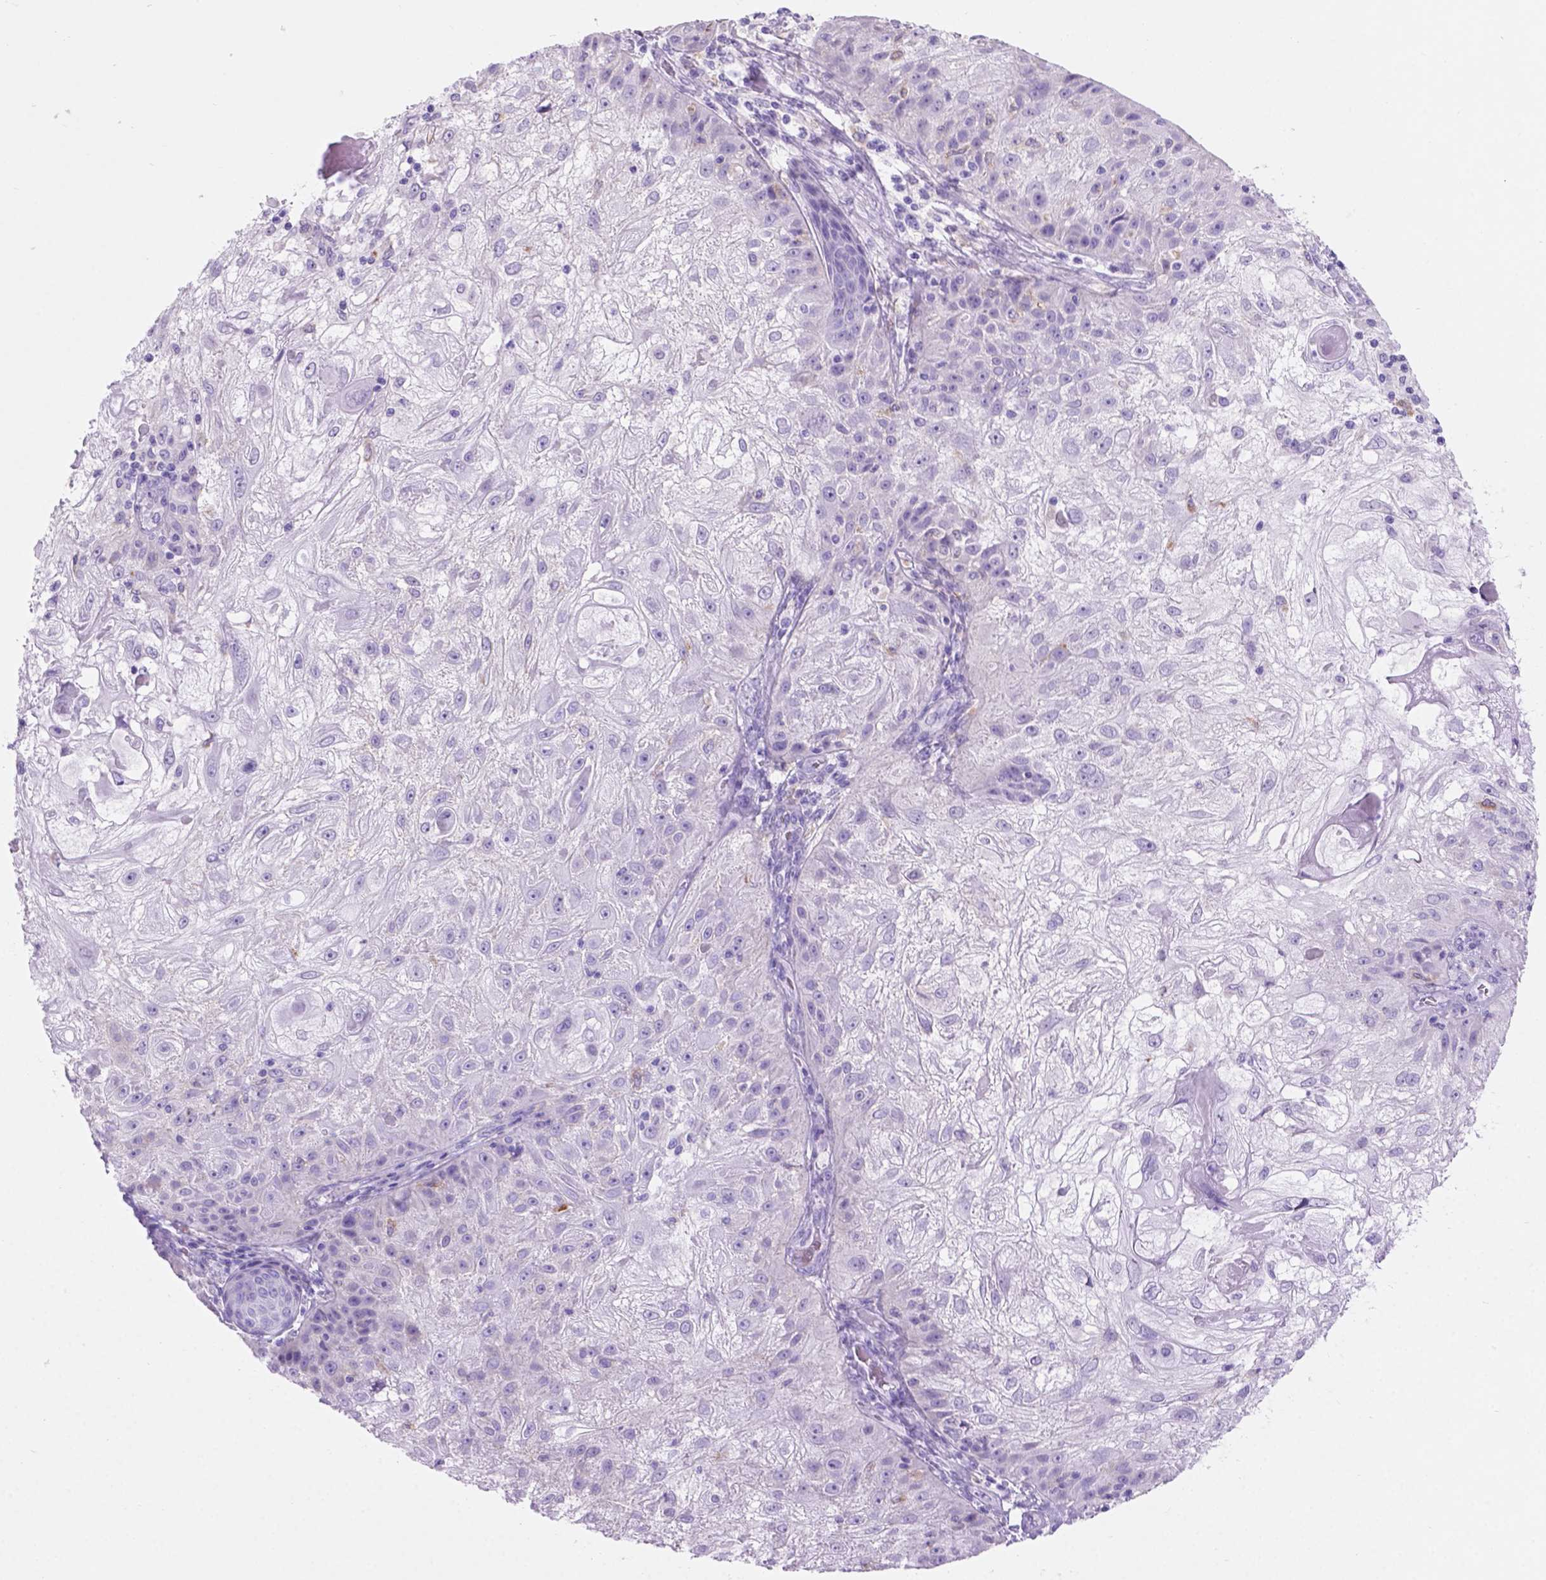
{"staining": {"intensity": "negative", "quantity": "none", "location": "none"}, "tissue": "skin cancer", "cell_type": "Tumor cells", "image_type": "cancer", "snomed": [{"axis": "morphology", "description": "Normal tissue, NOS"}, {"axis": "morphology", "description": "Squamous cell carcinoma, NOS"}, {"axis": "topography", "description": "Skin"}], "caption": "High power microscopy histopathology image of an immunohistochemistry (IHC) image of skin cancer, revealing no significant staining in tumor cells. (DAB immunohistochemistry visualized using brightfield microscopy, high magnification).", "gene": "GRIN2B", "patient": {"sex": "female", "age": 83}}